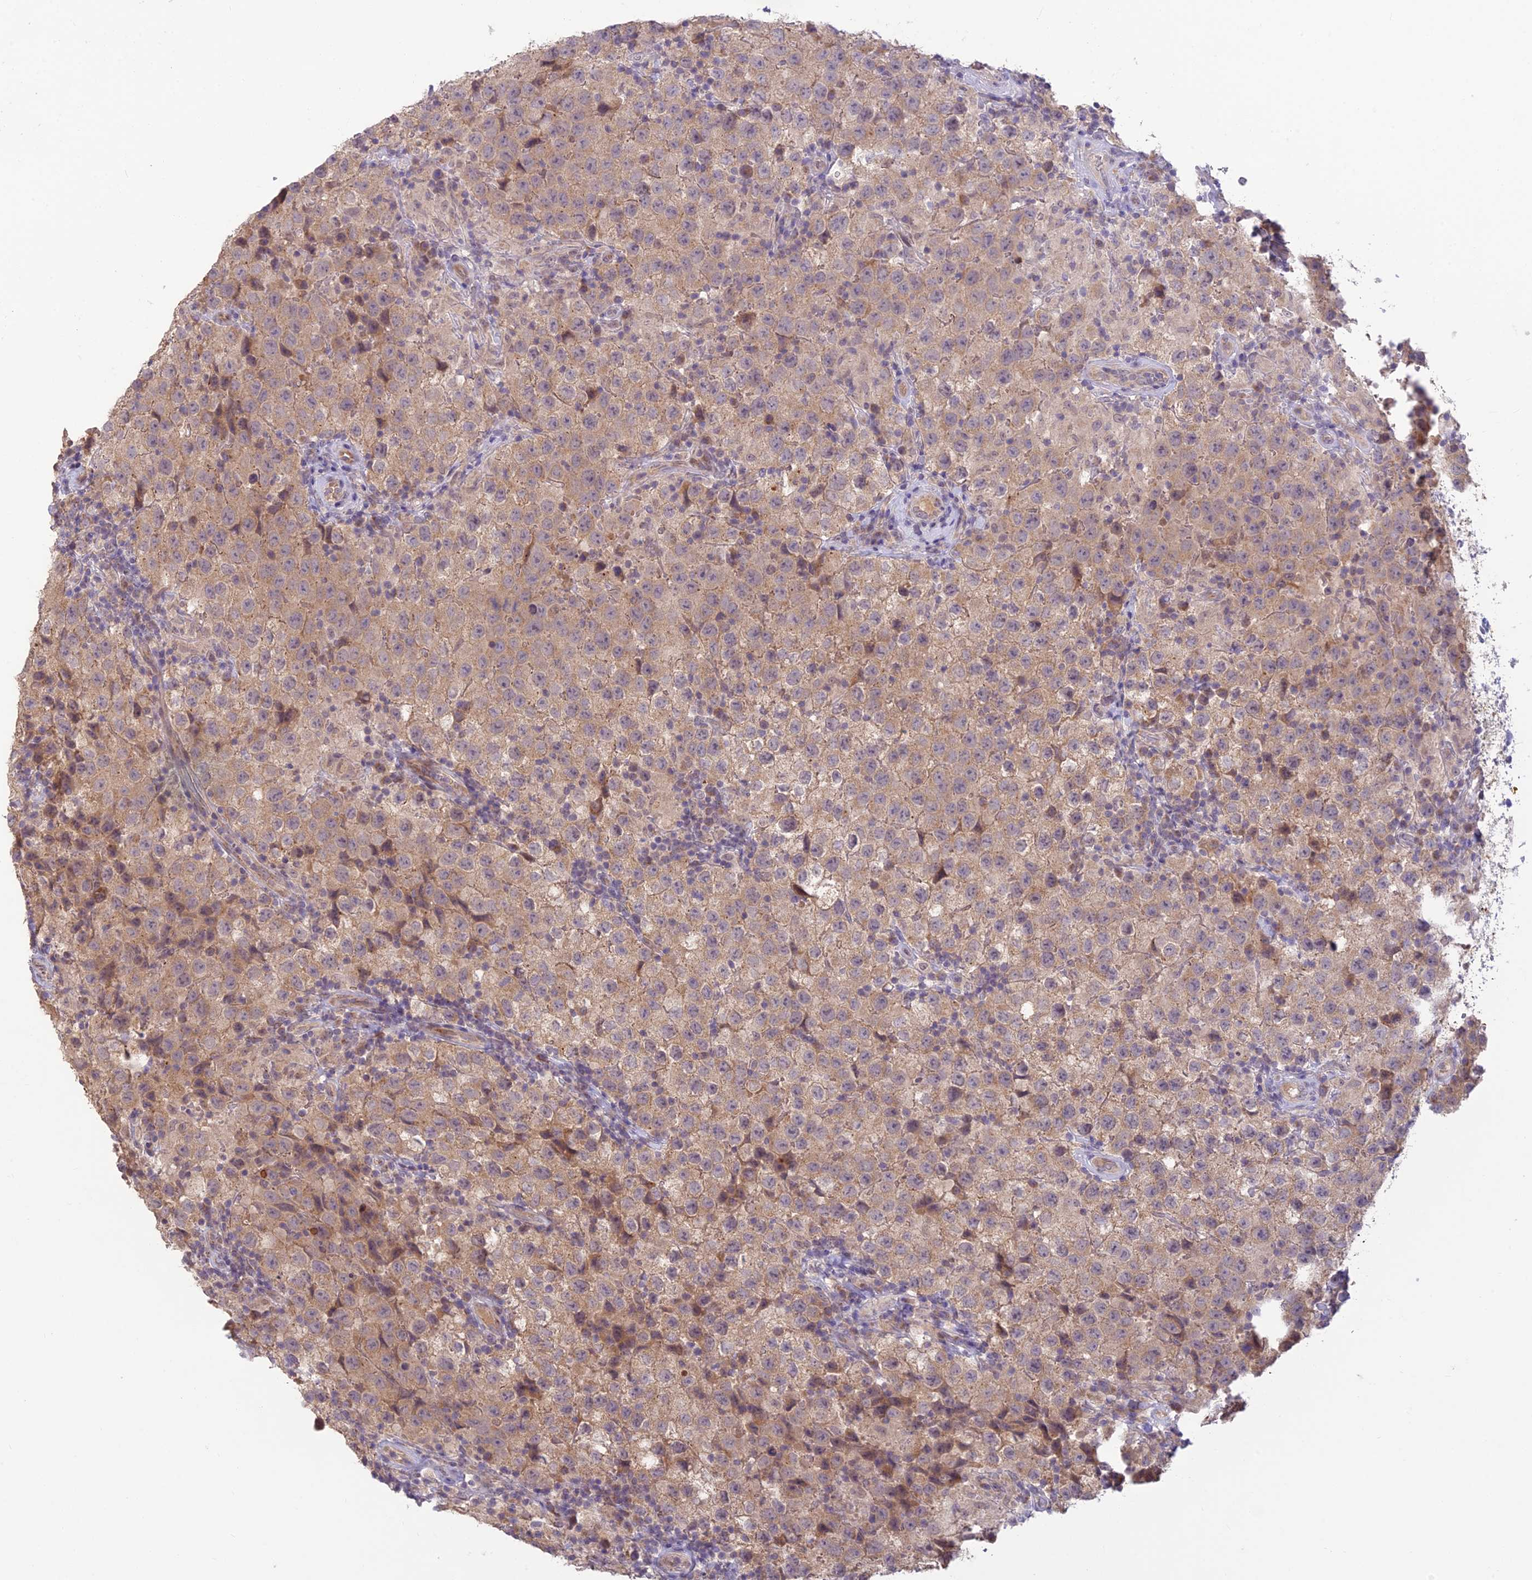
{"staining": {"intensity": "weak", "quantity": ">75%", "location": "cytoplasmic/membranous"}, "tissue": "testis cancer", "cell_type": "Tumor cells", "image_type": "cancer", "snomed": [{"axis": "morphology", "description": "Seminoma, NOS"}, {"axis": "morphology", "description": "Carcinoma, Embryonal, NOS"}, {"axis": "topography", "description": "Testis"}], "caption": "Human testis cancer (embryonal carcinoma) stained for a protein (brown) reveals weak cytoplasmic/membranous positive positivity in approximately >75% of tumor cells.", "gene": "ASPDH", "patient": {"sex": "male", "age": 41}}